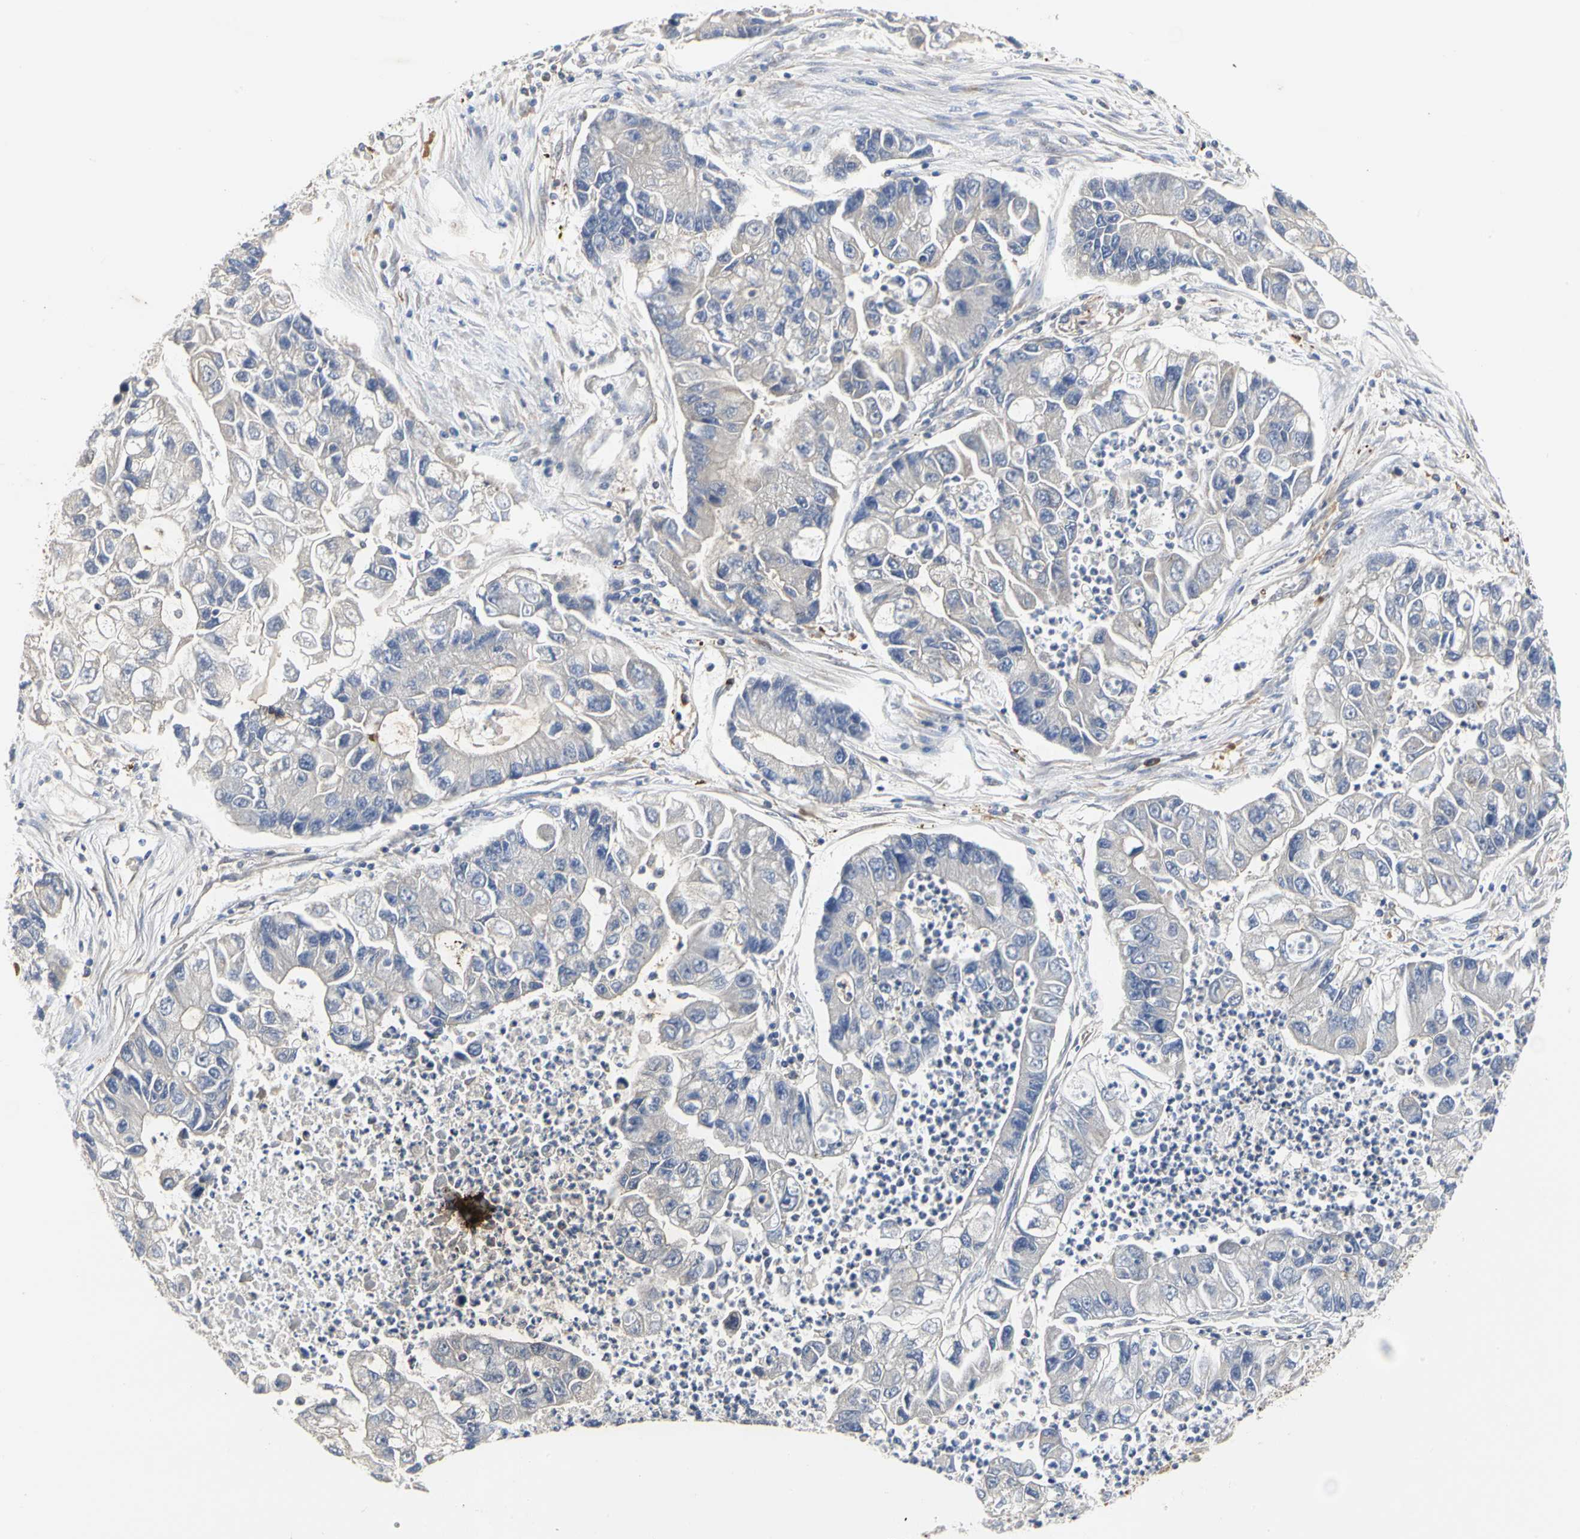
{"staining": {"intensity": "negative", "quantity": "none", "location": "none"}, "tissue": "lung cancer", "cell_type": "Tumor cells", "image_type": "cancer", "snomed": [{"axis": "morphology", "description": "Adenocarcinoma, NOS"}, {"axis": "topography", "description": "Lung"}], "caption": "Immunohistochemistry (IHC) of lung cancer displays no positivity in tumor cells.", "gene": "NAPG", "patient": {"sex": "female", "age": 51}}